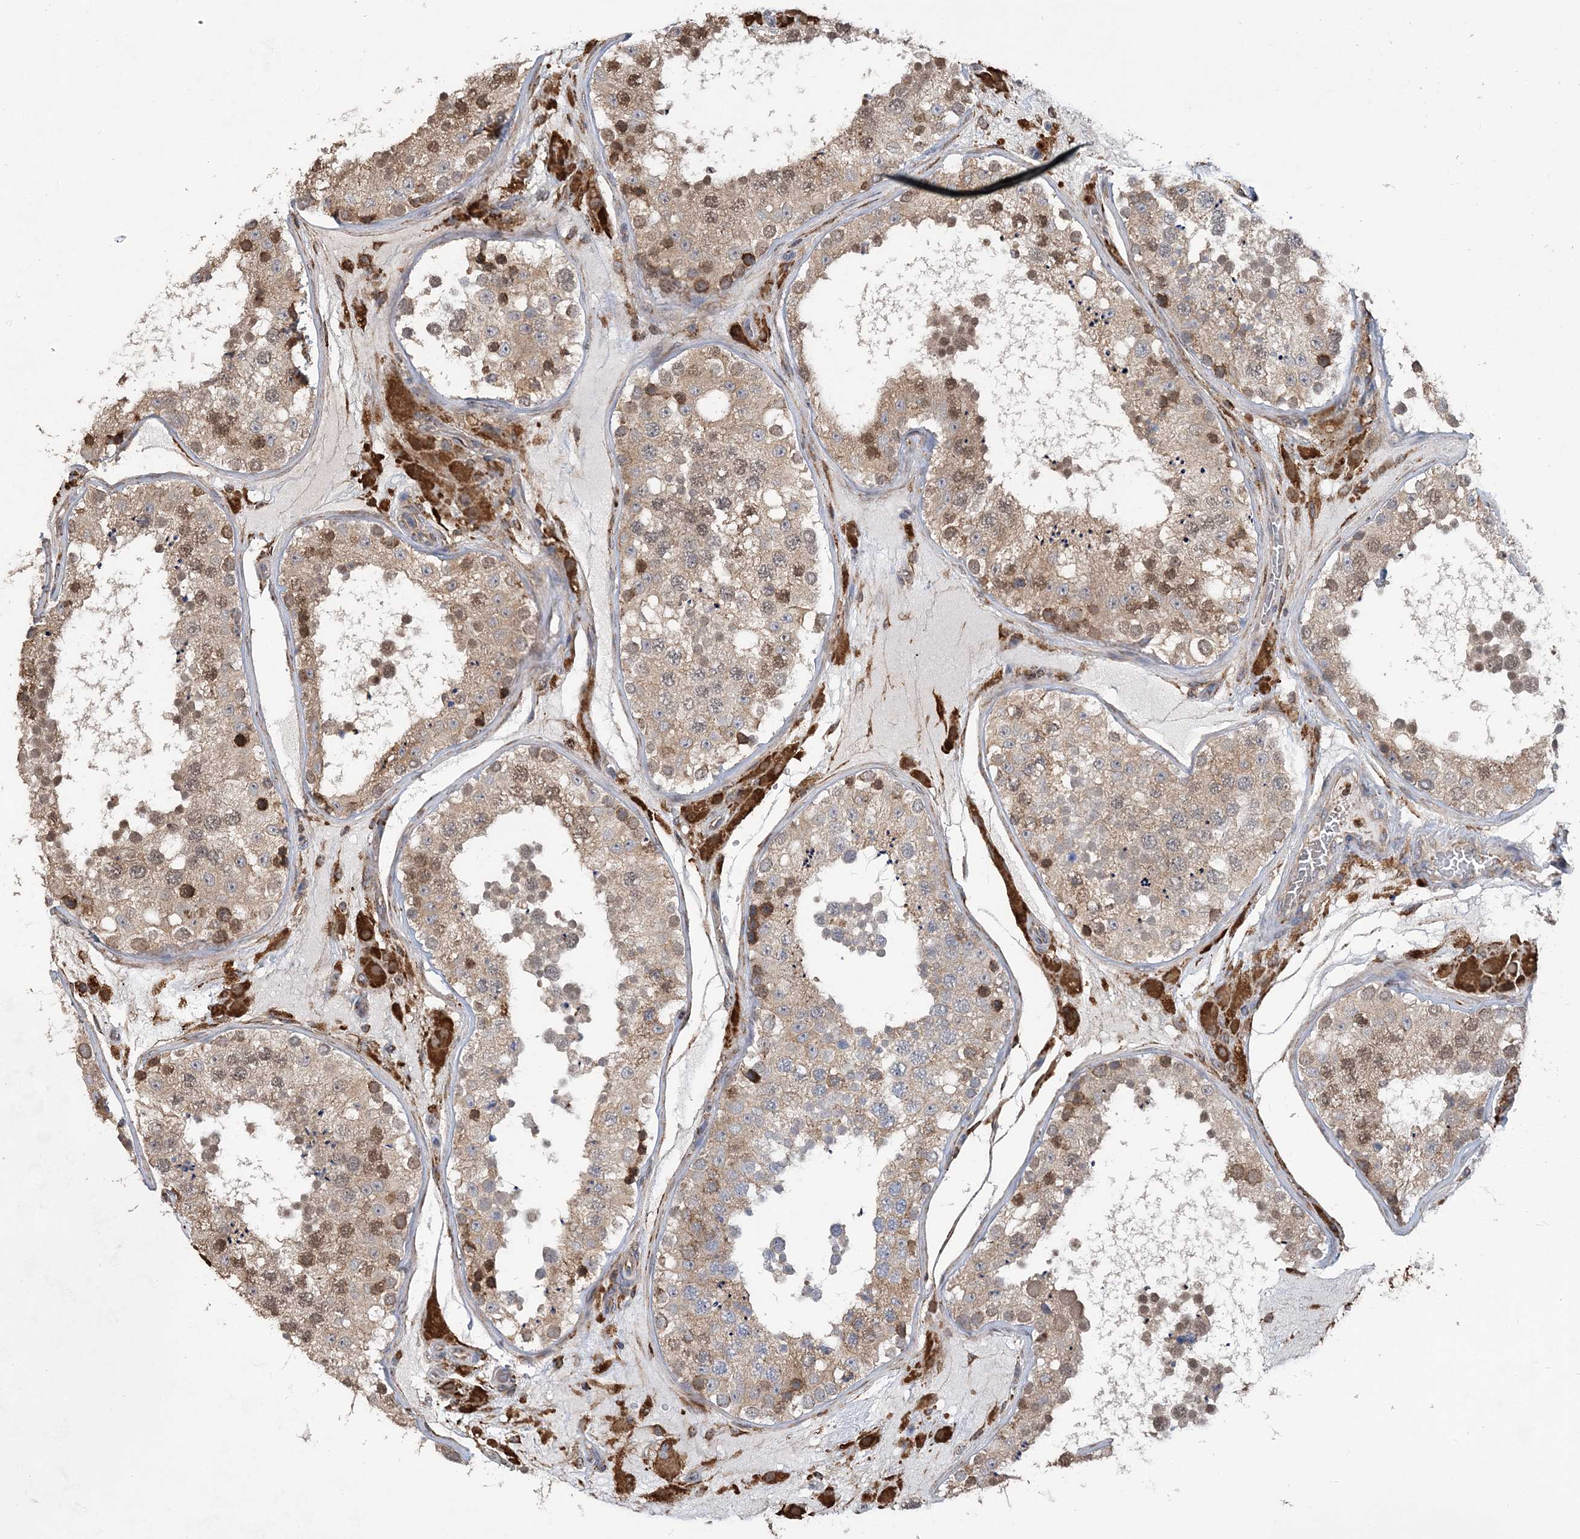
{"staining": {"intensity": "weak", "quantity": ">75%", "location": "cytoplasmic/membranous,nuclear"}, "tissue": "testis", "cell_type": "Cells in seminiferous ducts", "image_type": "normal", "snomed": [{"axis": "morphology", "description": "Normal tissue, NOS"}, {"axis": "topography", "description": "Testis"}], "caption": "Unremarkable testis displays weak cytoplasmic/membranous,nuclear staining in about >75% of cells in seminiferous ducts.", "gene": "WDR12", "patient": {"sex": "male", "age": 26}}